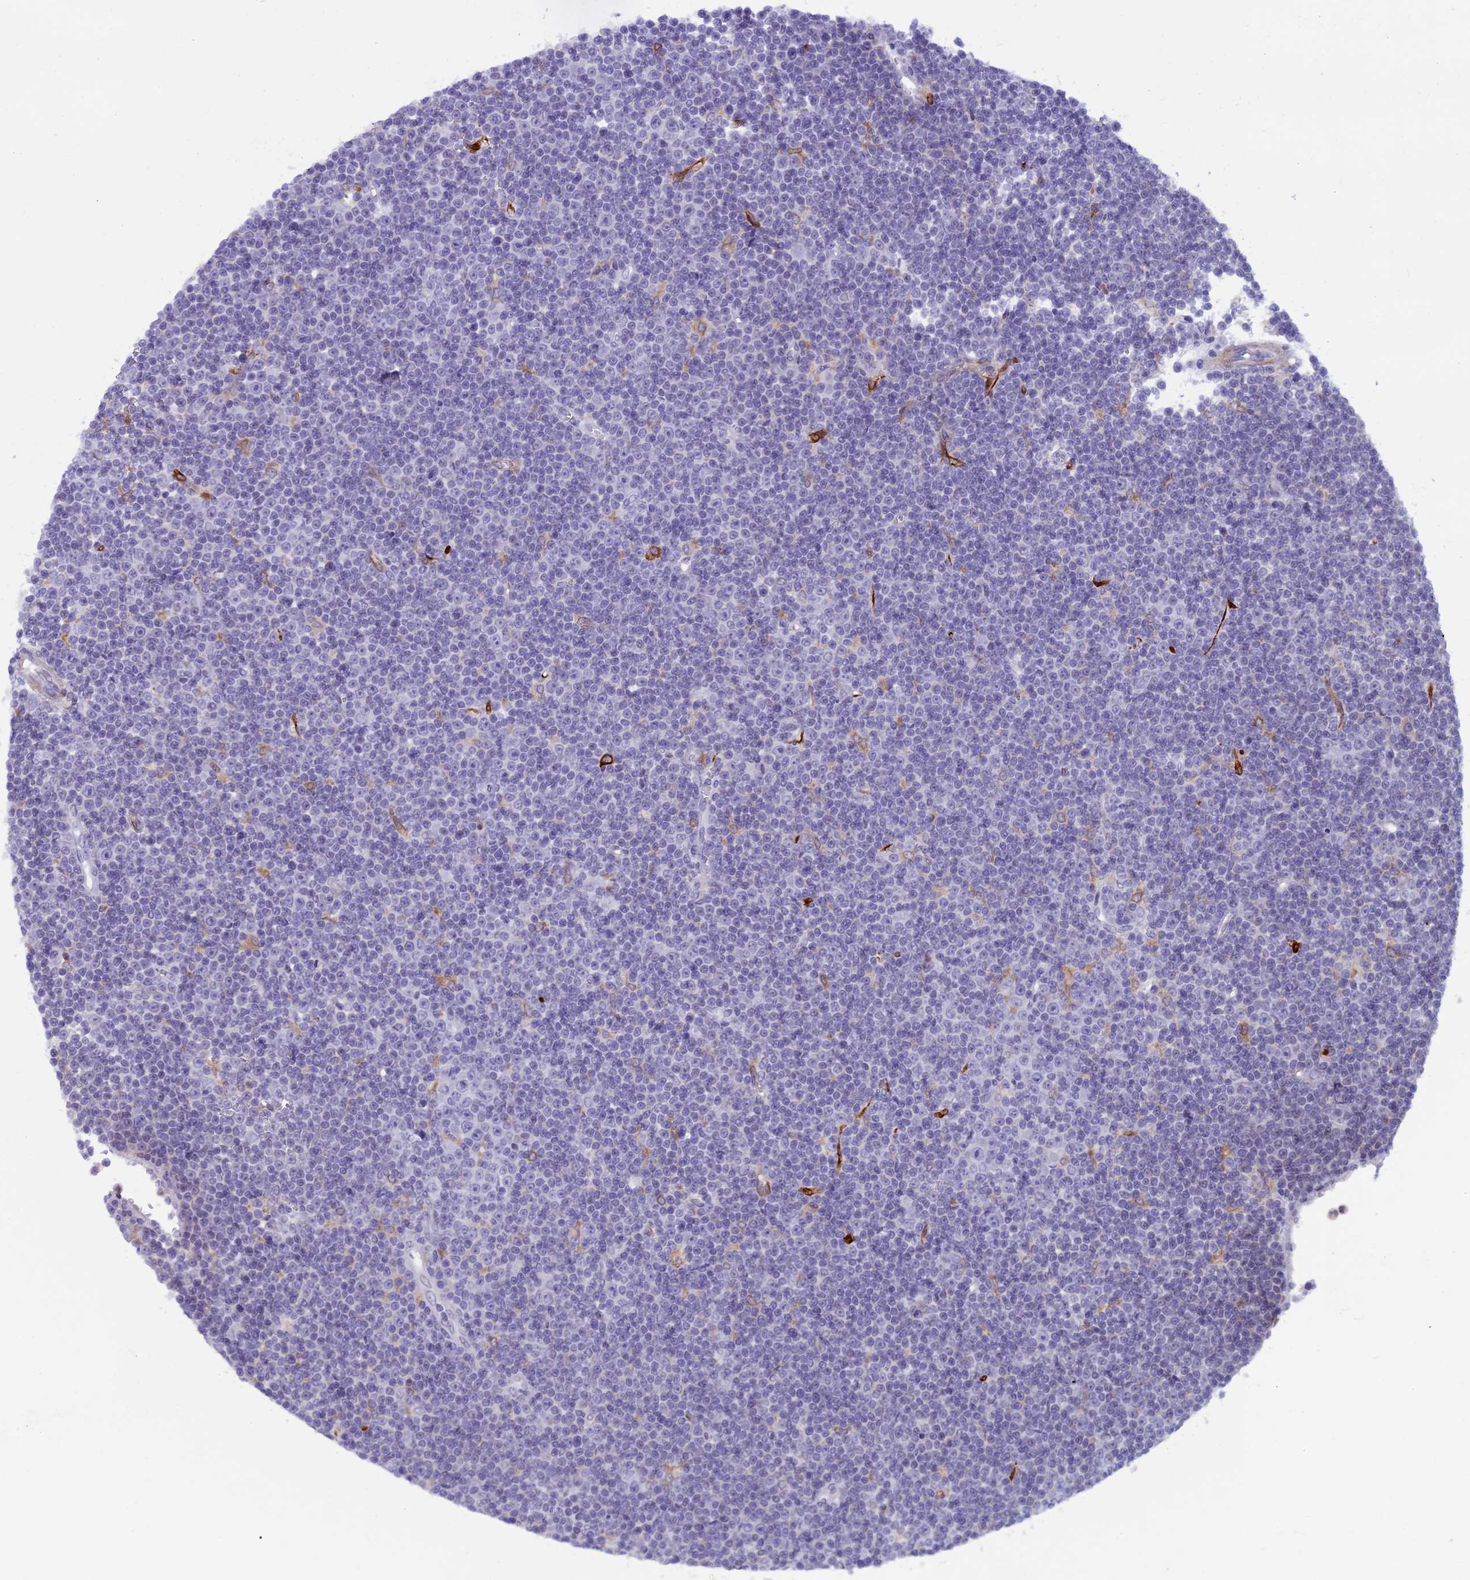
{"staining": {"intensity": "negative", "quantity": "none", "location": "none"}, "tissue": "lymphoma", "cell_type": "Tumor cells", "image_type": "cancer", "snomed": [{"axis": "morphology", "description": "Malignant lymphoma, non-Hodgkin's type, Low grade"}, {"axis": "topography", "description": "Lymph node"}], "caption": "This is an IHC image of human malignant lymphoma, non-Hodgkin's type (low-grade). There is no positivity in tumor cells.", "gene": "IGSF6", "patient": {"sex": "female", "age": 67}}